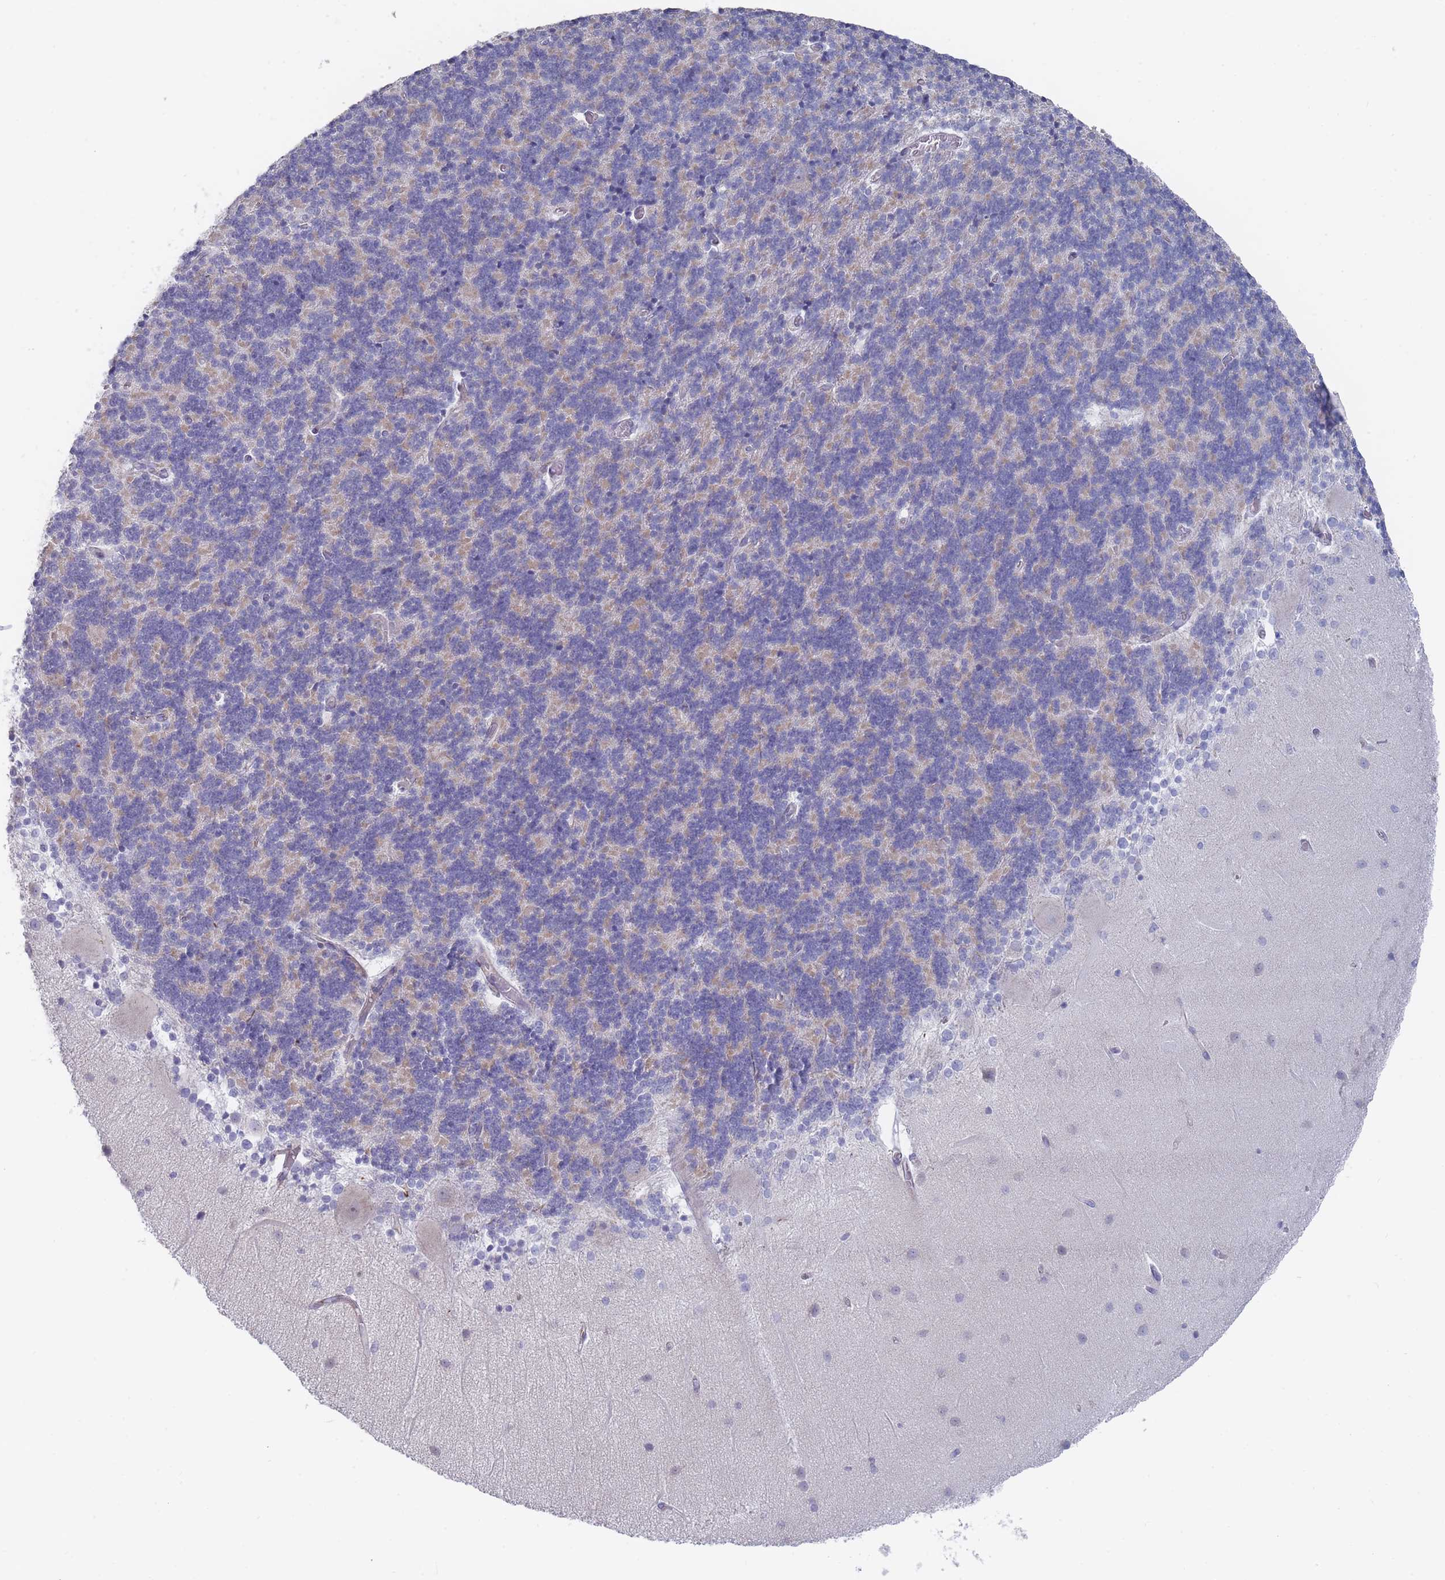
{"staining": {"intensity": "weak", "quantity": "<25%", "location": "cytoplasmic/membranous"}, "tissue": "cerebellum", "cell_type": "Cells in granular layer", "image_type": "normal", "snomed": [{"axis": "morphology", "description": "Normal tissue, NOS"}, {"axis": "topography", "description": "Cerebellum"}], "caption": "This micrograph is of unremarkable cerebellum stained with IHC to label a protein in brown with the nuclei are counter-stained blue. There is no staining in cells in granular layer. The staining is performed using DAB (3,3'-diaminobenzidine) brown chromogen with nuclei counter-stained in using hematoxylin.", "gene": "PIGU", "patient": {"sex": "female", "age": 54}}